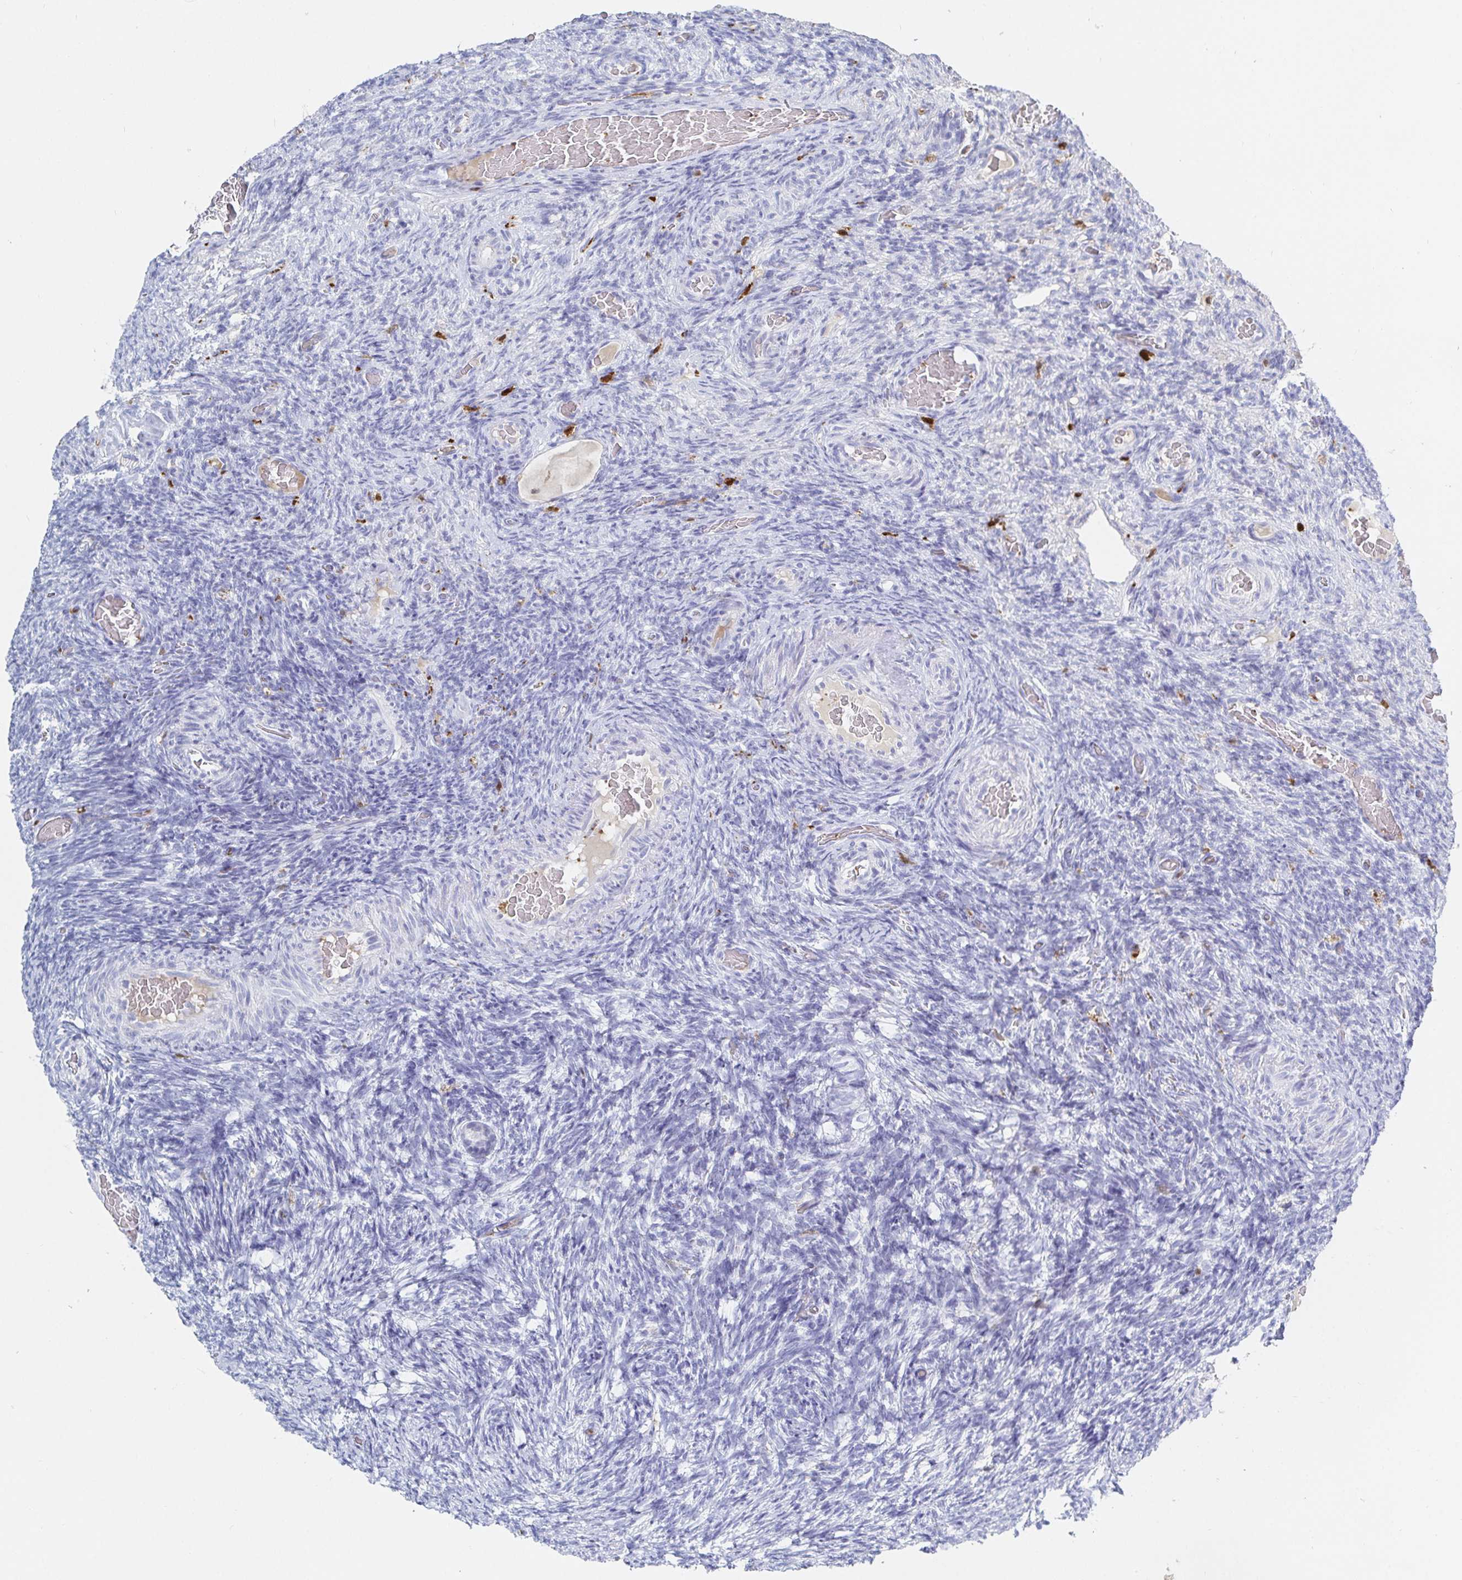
{"staining": {"intensity": "negative", "quantity": "none", "location": "none"}, "tissue": "ovary", "cell_type": "Follicle cells", "image_type": "normal", "snomed": [{"axis": "morphology", "description": "Normal tissue, NOS"}, {"axis": "topography", "description": "Ovary"}], "caption": "An immunohistochemistry image of benign ovary is shown. There is no staining in follicle cells of ovary.", "gene": "OR2A1", "patient": {"sex": "female", "age": 34}}